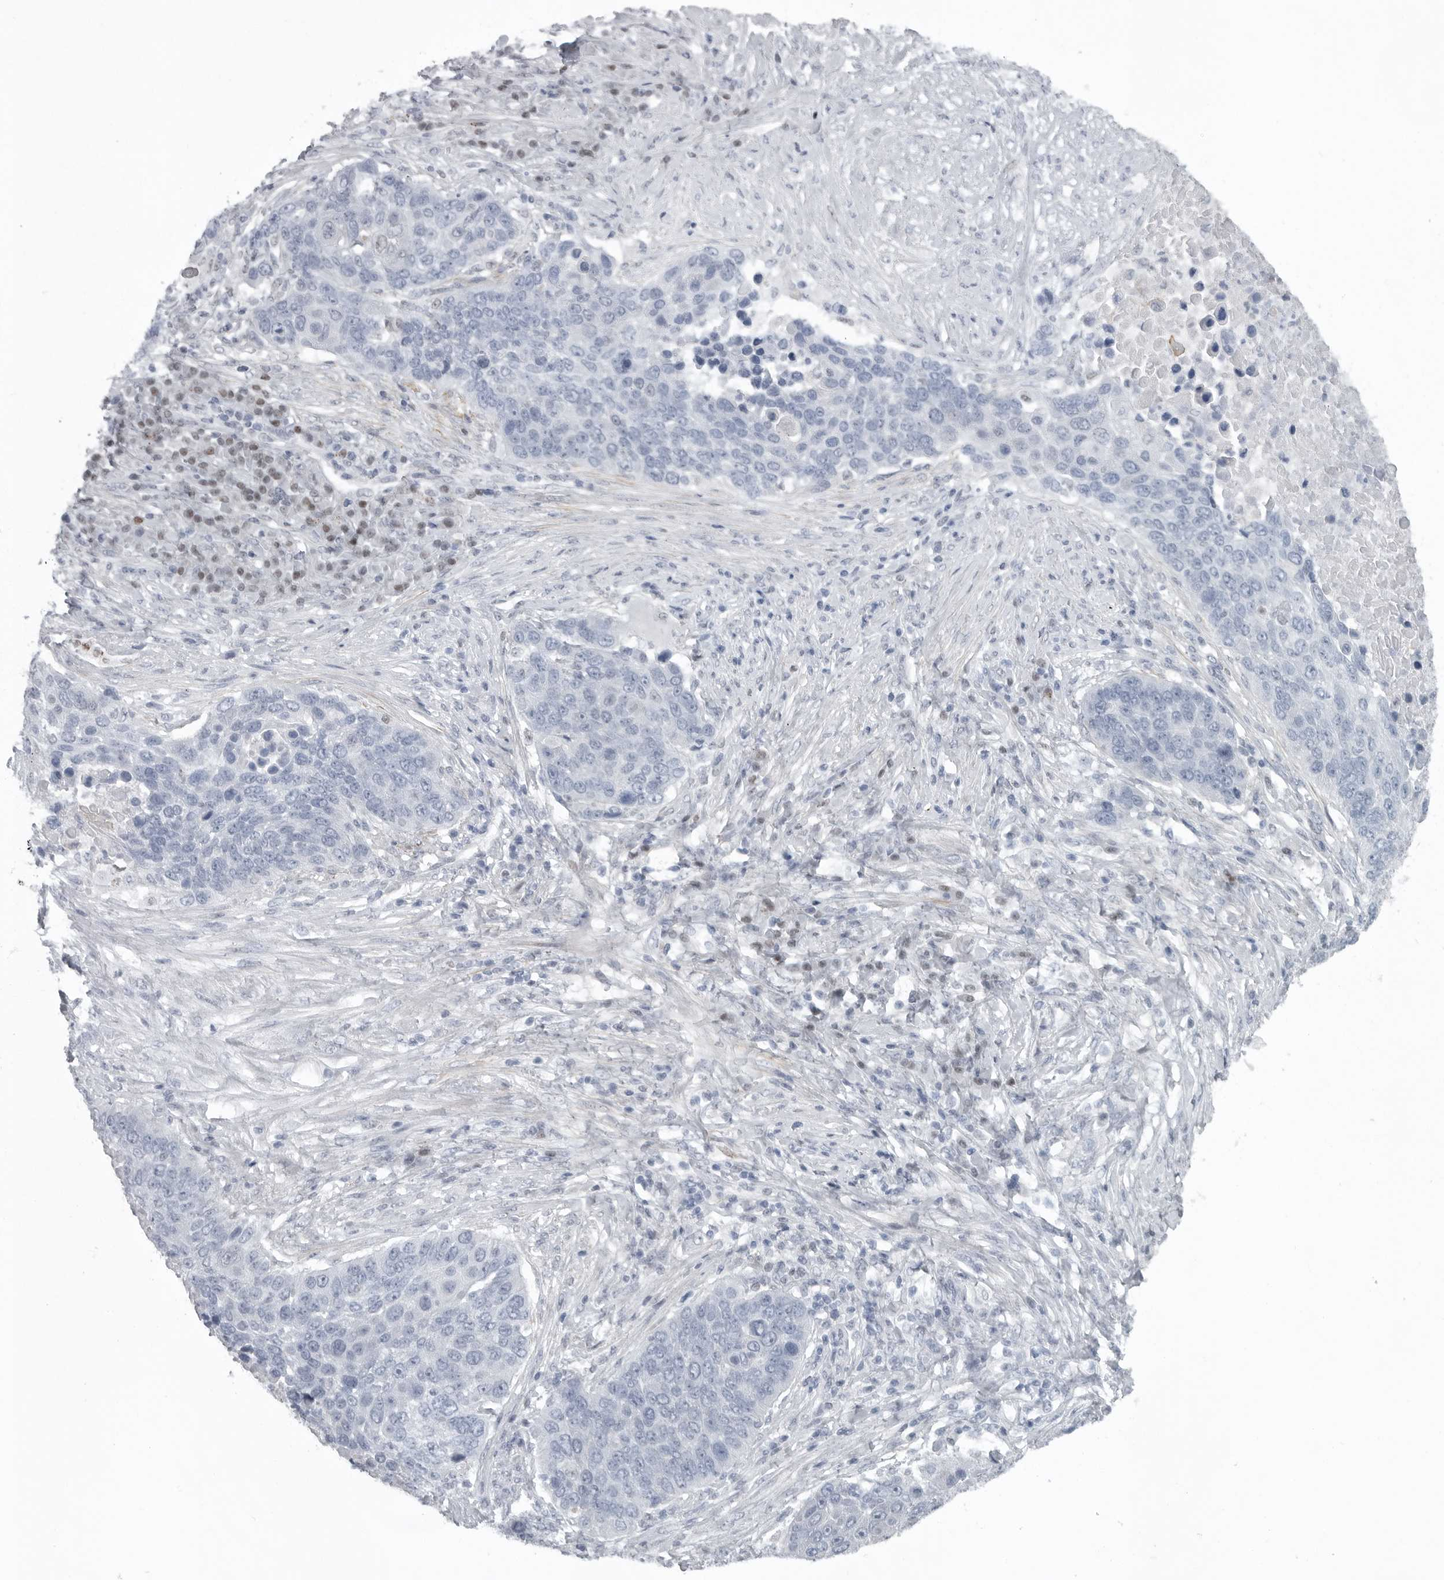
{"staining": {"intensity": "negative", "quantity": "none", "location": "none"}, "tissue": "lung cancer", "cell_type": "Tumor cells", "image_type": "cancer", "snomed": [{"axis": "morphology", "description": "Squamous cell carcinoma, NOS"}, {"axis": "topography", "description": "Lung"}], "caption": "Tumor cells are negative for protein expression in human lung cancer (squamous cell carcinoma).", "gene": "HMGN3", "patient": {"sex": "male", "age": 66}}